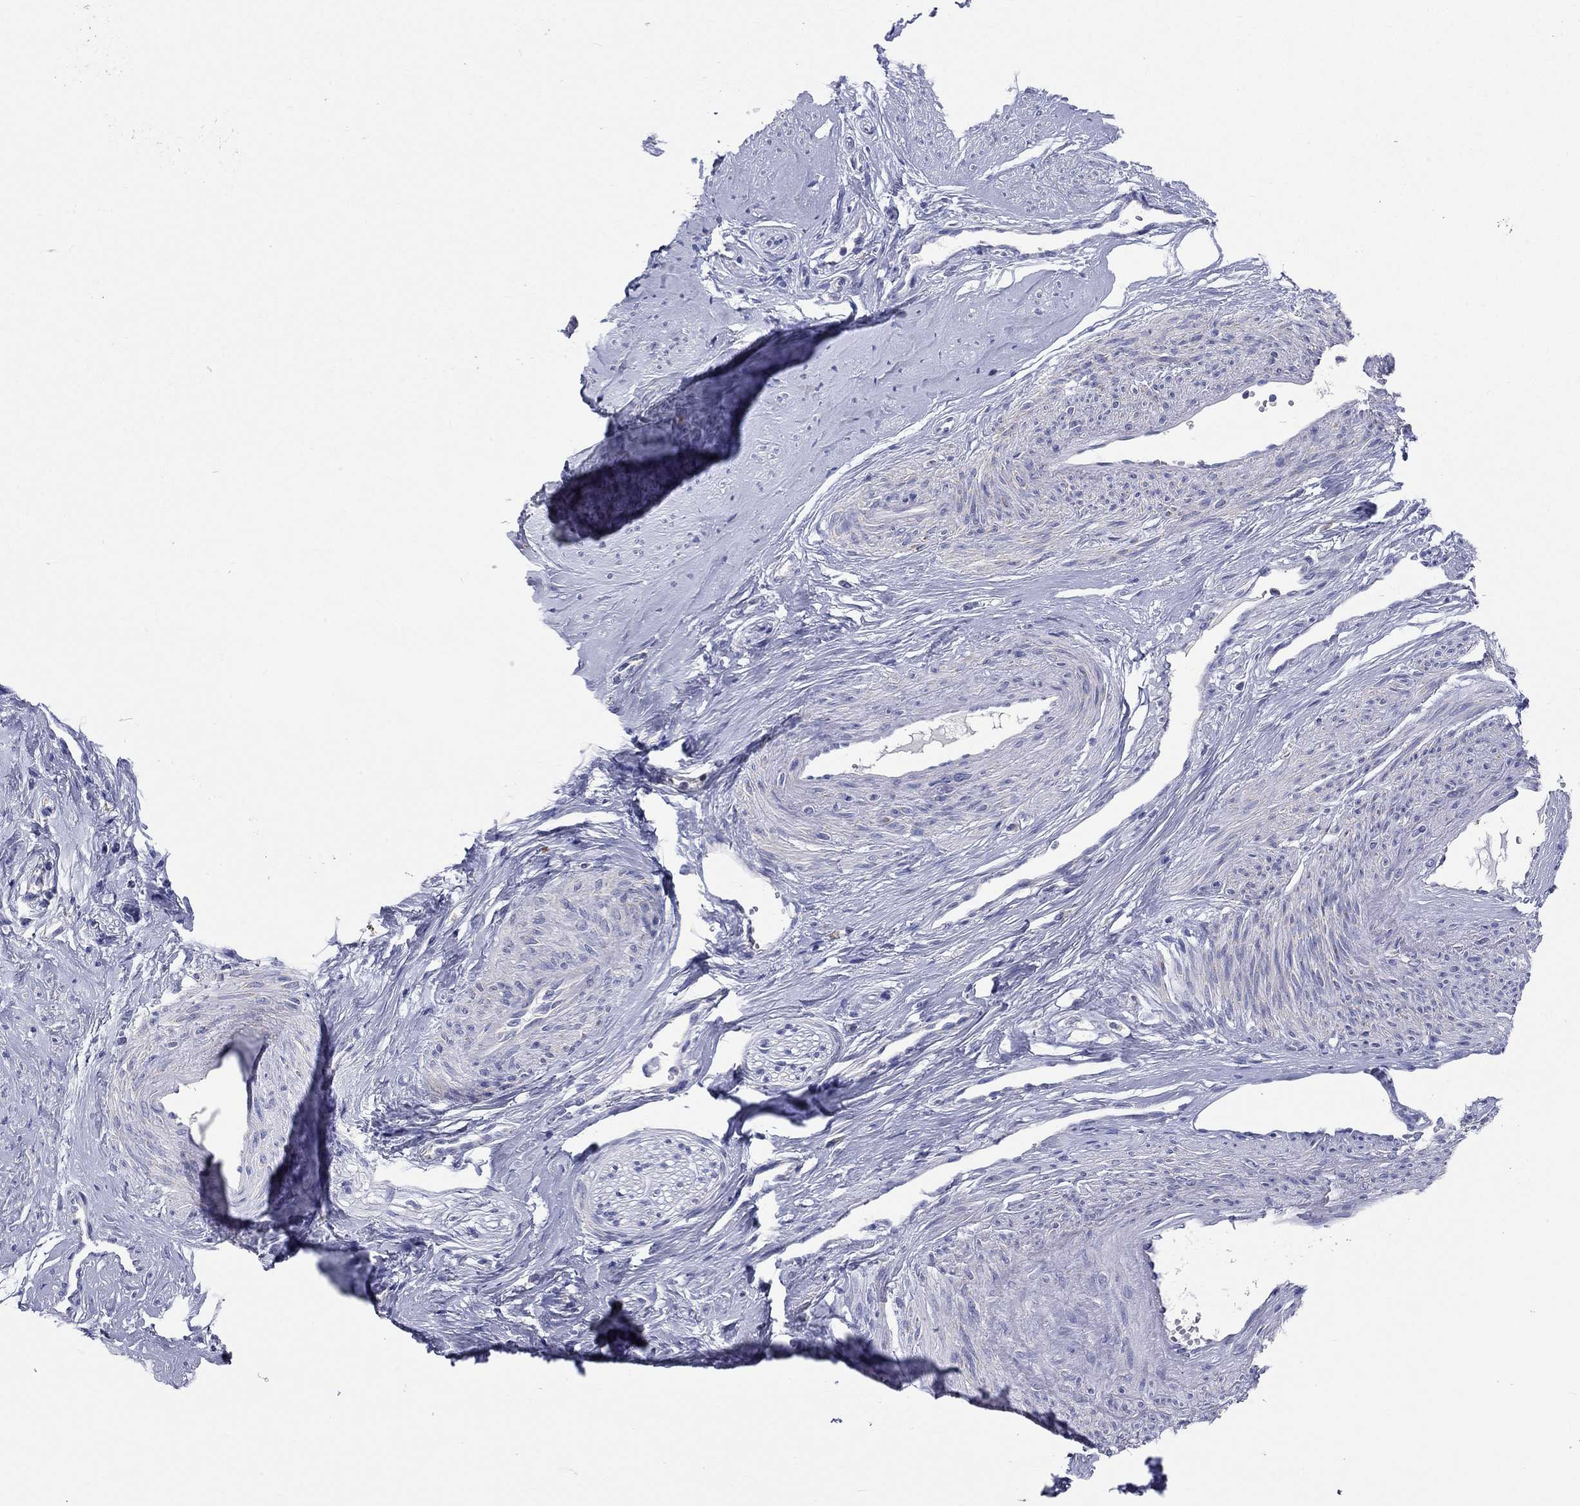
{"staining": {"intensity": "negative", "quantity": "none", "location": "none"}, "tissue": "smooth muscle", "cell_type": "Smooth muscle cells", "image_type": "normal", "snomed": [{"axis": "morphology", "description": "Normal tissue, NOS"}, {"axis": "topography", "description": "Smooth muscle"}], "caption": "Smooth muscle cells are negative for brown protein staining in benign smooth muscle. (Brightfield microscopy of DAB immunohistochemistry at high magnification).", "gene": "RCAN1", "patient": {"sex": "female", "age": 48}}